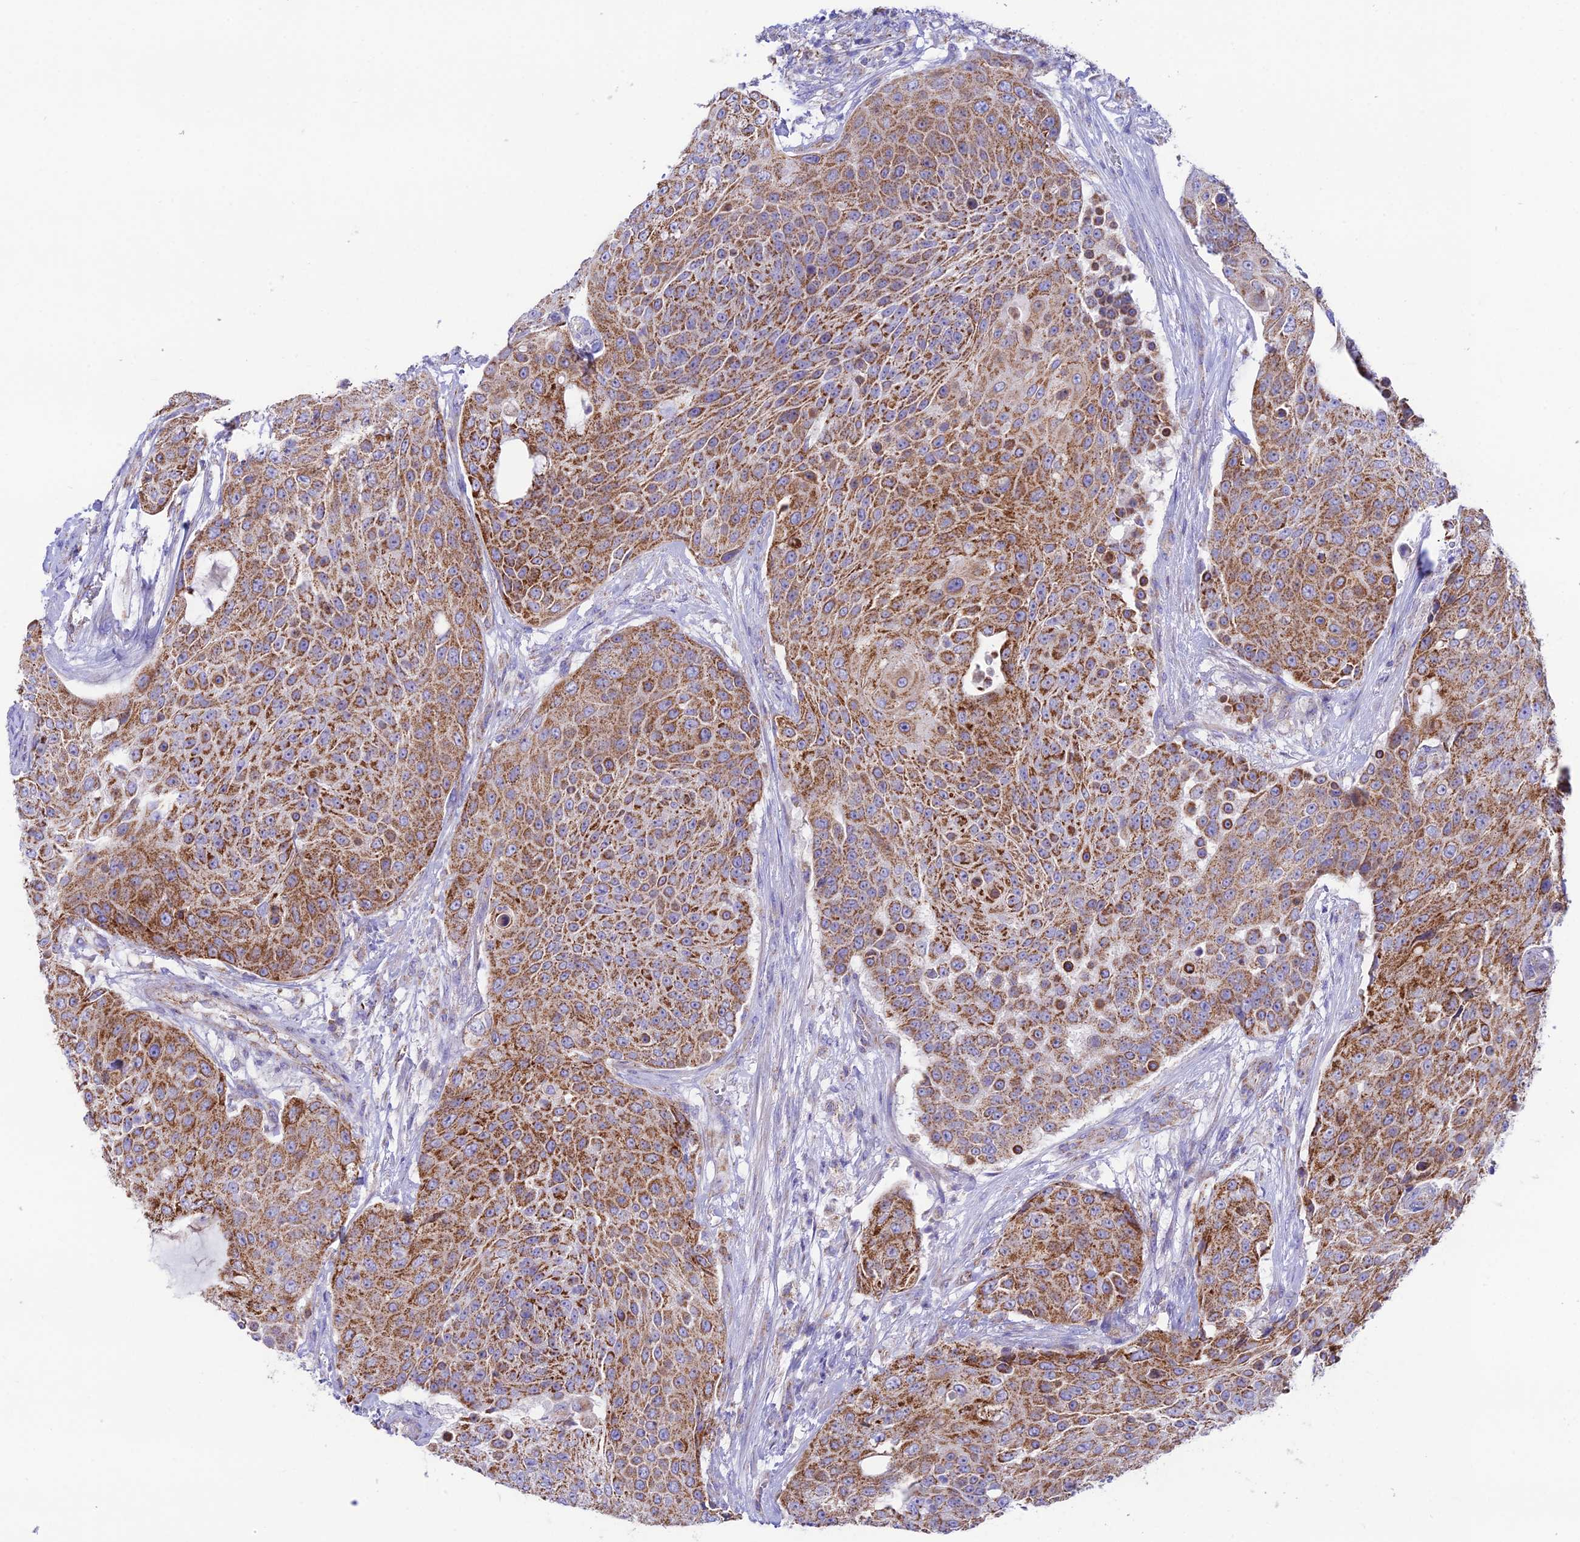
{"staining": {"intensity": "moderate", "quantity": ">75%", "location": "cytoplasmic/membranous"}, "tissue": "urothelial cancer", "cell_type": "Tumor cells", "image_type": "cancer", "snomed": [{"axis": "morphology", "description": "Urothelial carcinoma, High grade"}, {"axis": "topography", "description": "Urinary bladder"}], "caption": "High-magnification brightfield microscopy of urothelial carcinoma (high-grade) stained with DAB (3,3'-diaminobenzidine) (brown) and counterstained with hematoxylin (blue). tumor cells exhibit moderate cytoplasmic/membranous expression is seen in about>75% of cells. The staining was performed using DAB (3,3'-diaminobenzidine), with brown indicating positive protein expression. Nuclei are stained blue with hematoxylin.", "gene": "HSDL2", "patient": {"sex": "female", "age": 63}}